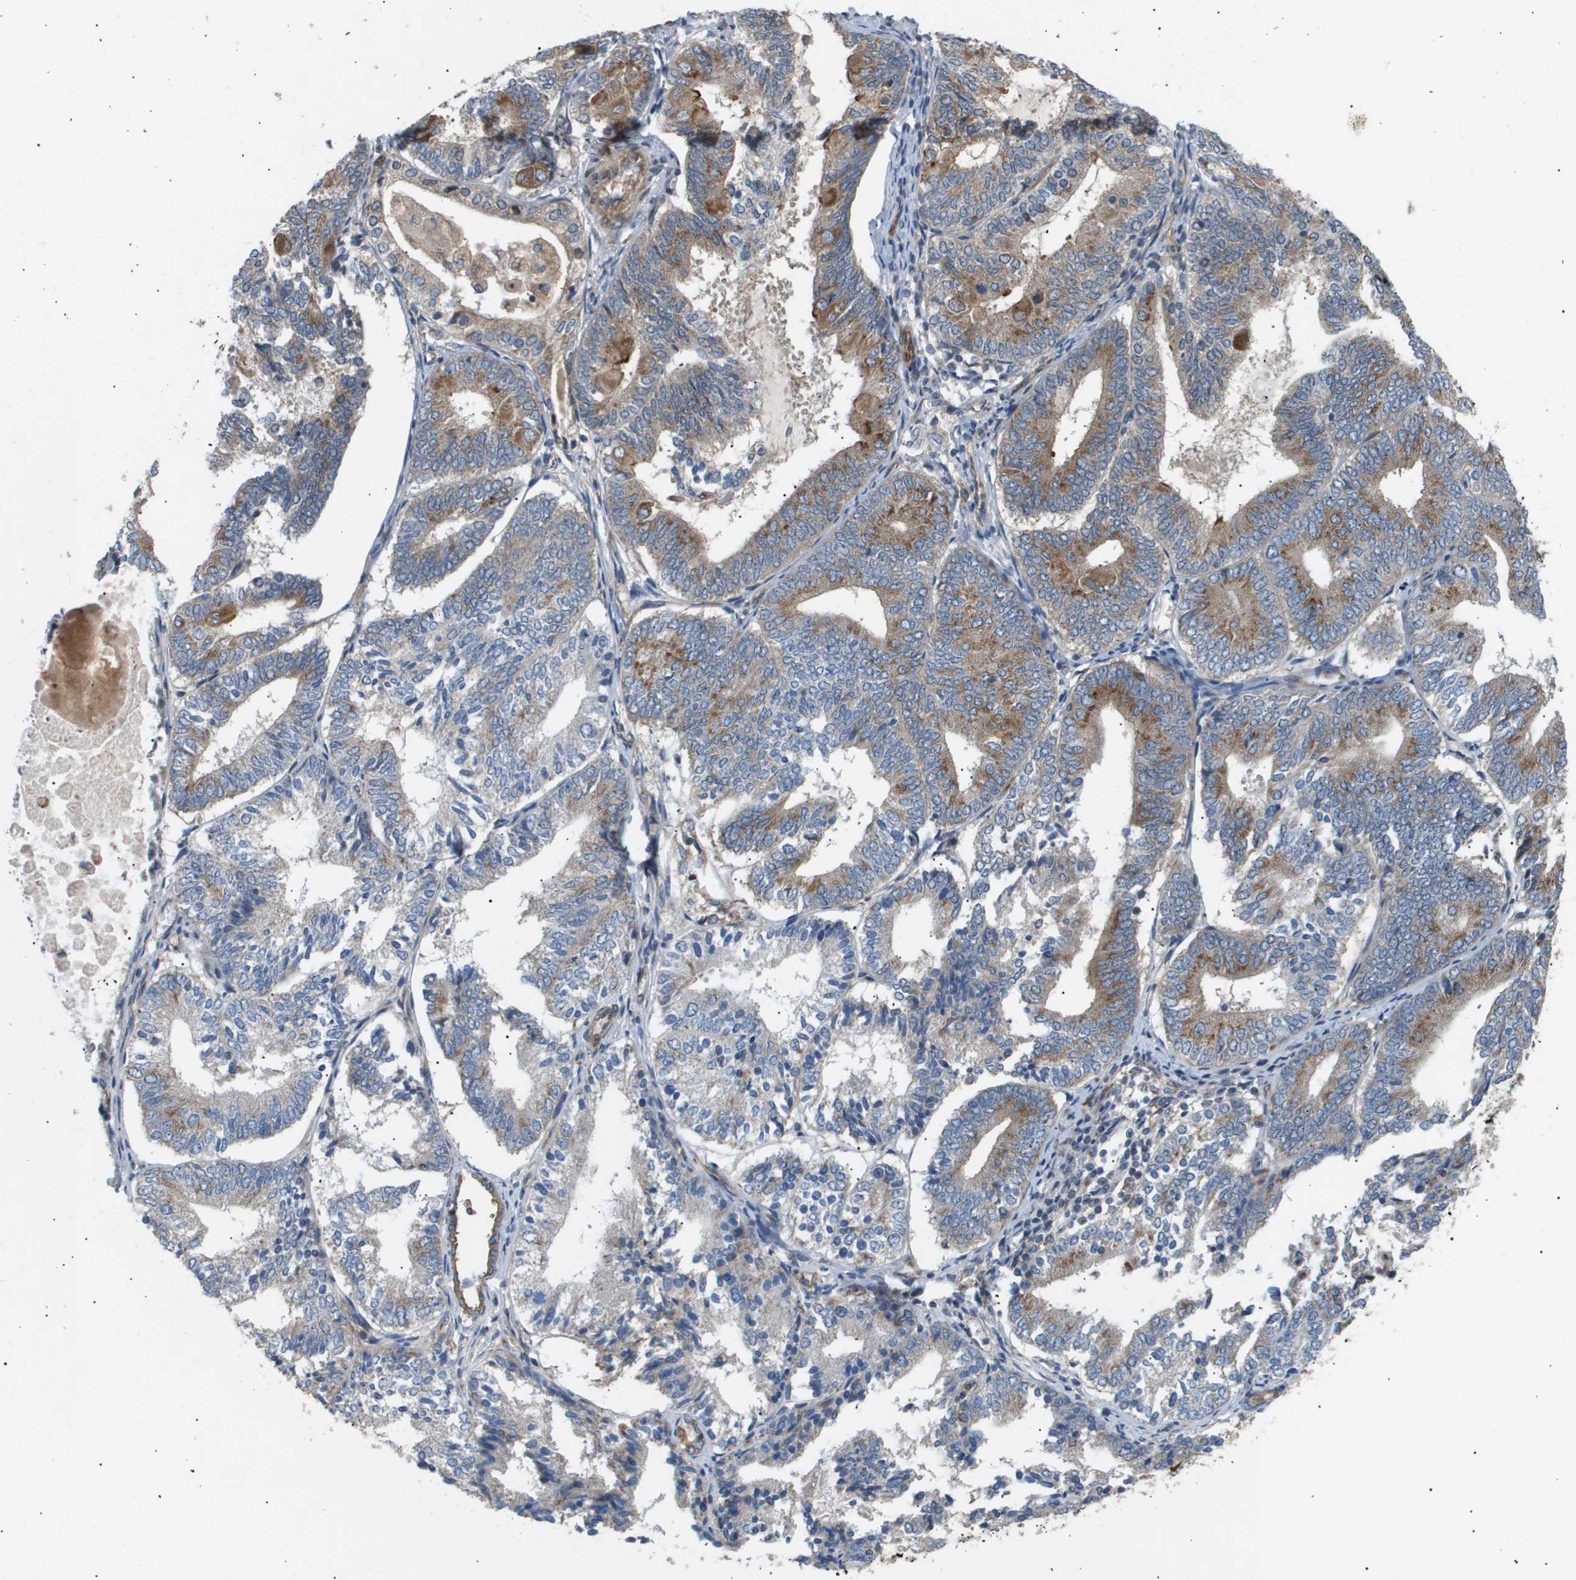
{"staining": {"intensity": "moderate", "quantity": "25%-75%", "location": "cytoplasmic/membranous"}, "tissue": "endometrial cancer", "cell_type": "Tumor cells", "image_type": "cancer", "snomed": [{"axis": "morphology", "description": "Adenocarcinoma, NOS"}, {"axis": "topography", "description": "Endometrium"}], "caption": "Endometrial cancer stained with immunohistochemistry (IHC) shows moderate cytoplasmic/membranous staining in approximately 25%-75% of tumor cells.", "gene": "LYSMD3", "patient": {"sex": "female", "age": 81}}